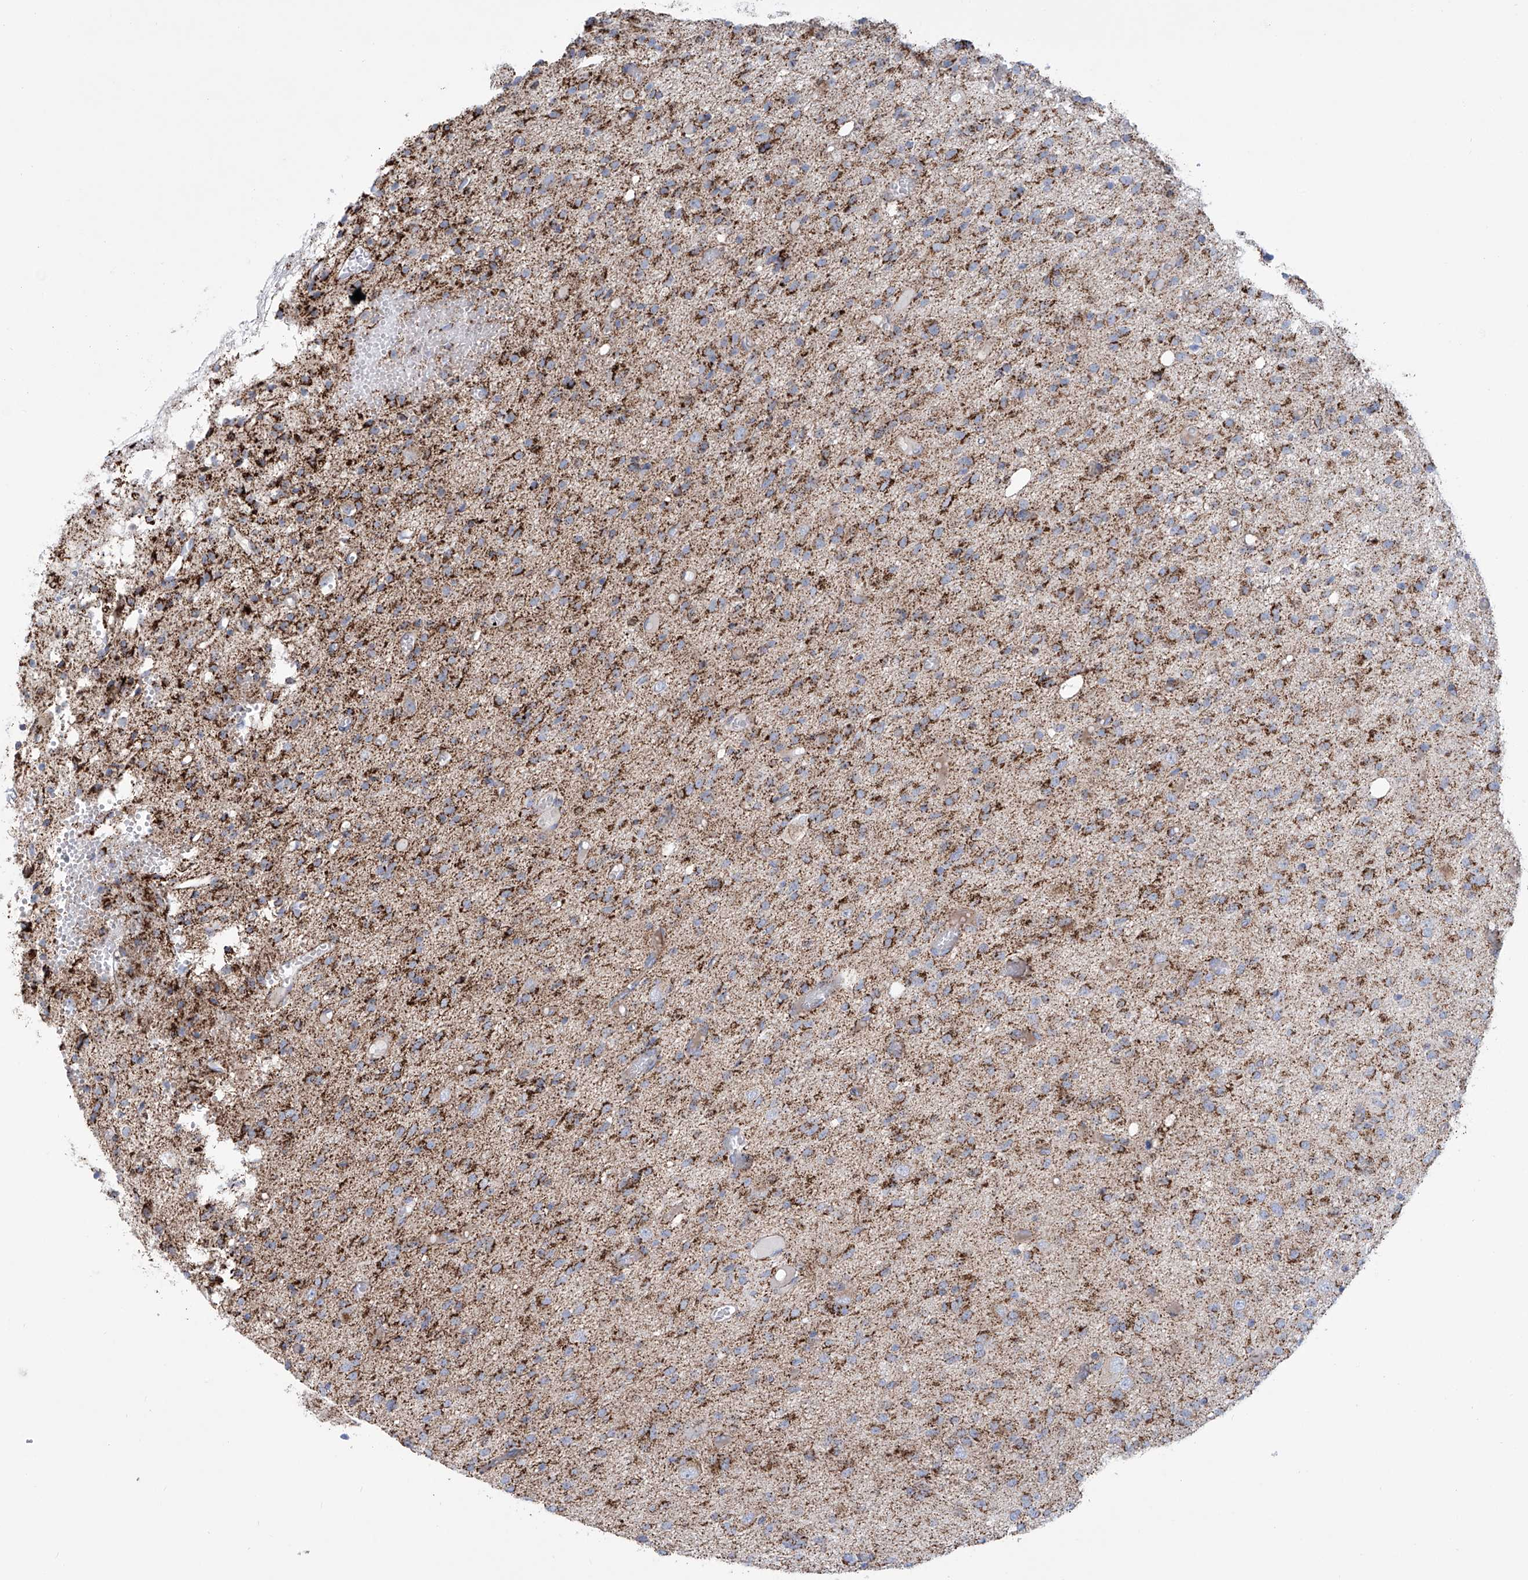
{"staining": {"intensity": "strong", "quantity": ">75%", "location": "cytoplasmic/membranous"}, "tissue": "glioma", "cell_type": "Tumor cells", "image_type": "cancer", "snomed": [{"axis": "morphology", "description": "Glioma, malignant, High grade"}, {"axis": "topography", "description": "Brain"}], "caption": "Brown immunohistochemical staining in malignant glioma (high-grade) reveals strong cytoplasmic/membranous staining in about >75% of tumor cells. The staining is performed using DAB brown chromogen to label protein expression. The nuclei are counter-stained blue using hematoxylin.", "gene": "ALDH6A1", "patient": {"sex": "female", "age": 59}}